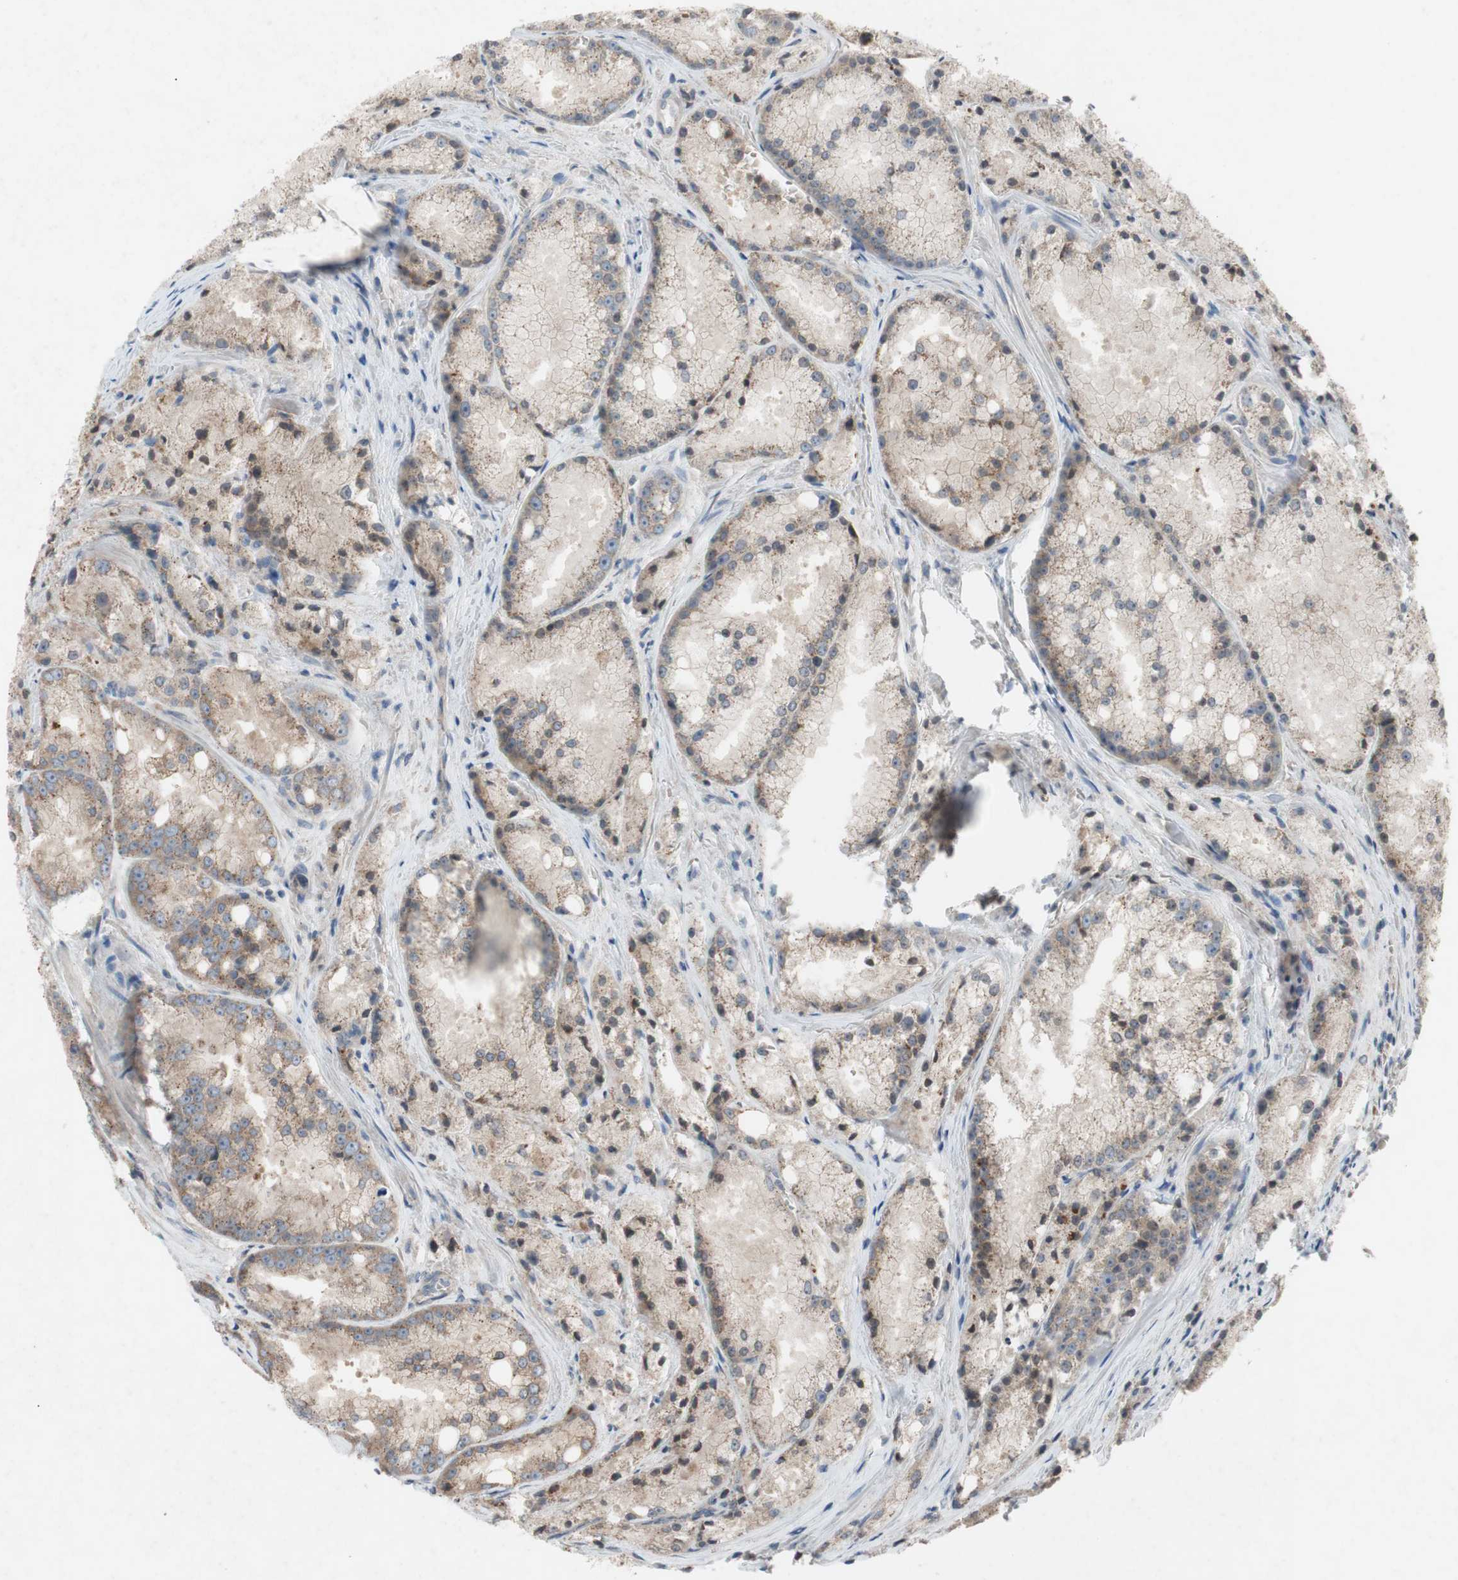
{"staining": {"intensity": "weak", "quantity": ">75%", "location": "cytoplasmic/membranous"}, "tissue": "prostate cancer", "cell_type": "Tumor cells", "image_type": "cancer", "snomed": [{"axis": "morphology", "description": "Adenocarcinoma, Low grade"}, {"axis": "topography", "description": "Prostate"}], "caption": "This is an image of immunohistochemistry staining of low-grade adenocarcinoma (prostate), which shows weak positivity in the cytoplasmic/membranous of tumor cells.", "gene": "ADD2", "patient": {"sex": "male", "age": 64}}